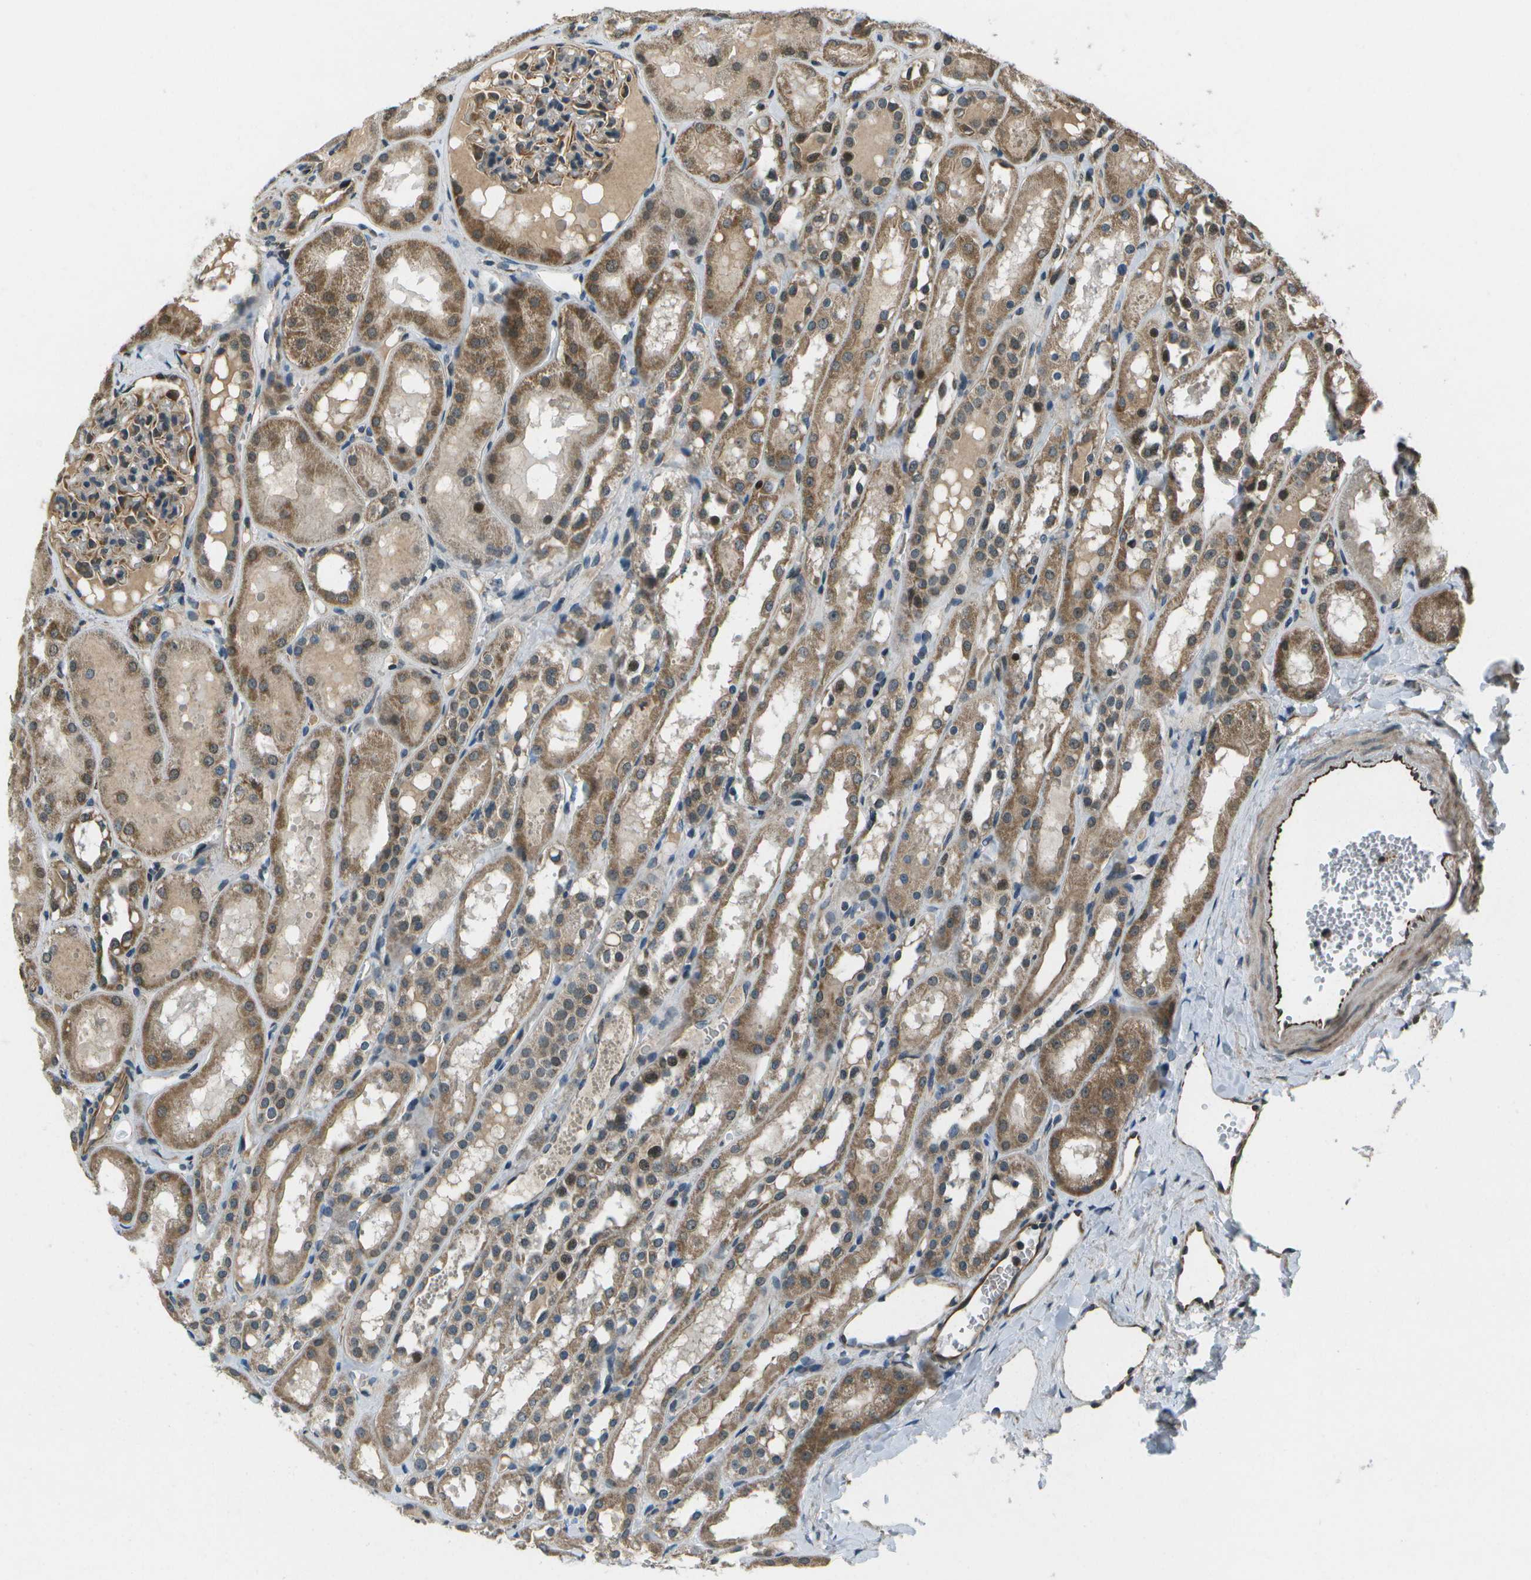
{"staining": {"intensity": "moderate", "quantity": "25%-75%", "location": "cytoplasmic/membranous"}, "tissue": "kidney", "cell_type": "Cells in glomeruli", "image_type": "normal", "snomed": [{"axis": "morphology", "description": "Normal tissue, NOS"}, {"axis": "topography", "description": "Kidney"}, {"axis": "topography", "description": "Urinary bladder"}], "caption": "A photomicrograph showing moderate cytoplasmic/membranous staining in about 25%-75% of cells in glomeruli in normal kidney, as visualized by brown immunohistochemical staining.", "gene": "EIF2AK1", "patient": {"sex": "male", "age": 16}}